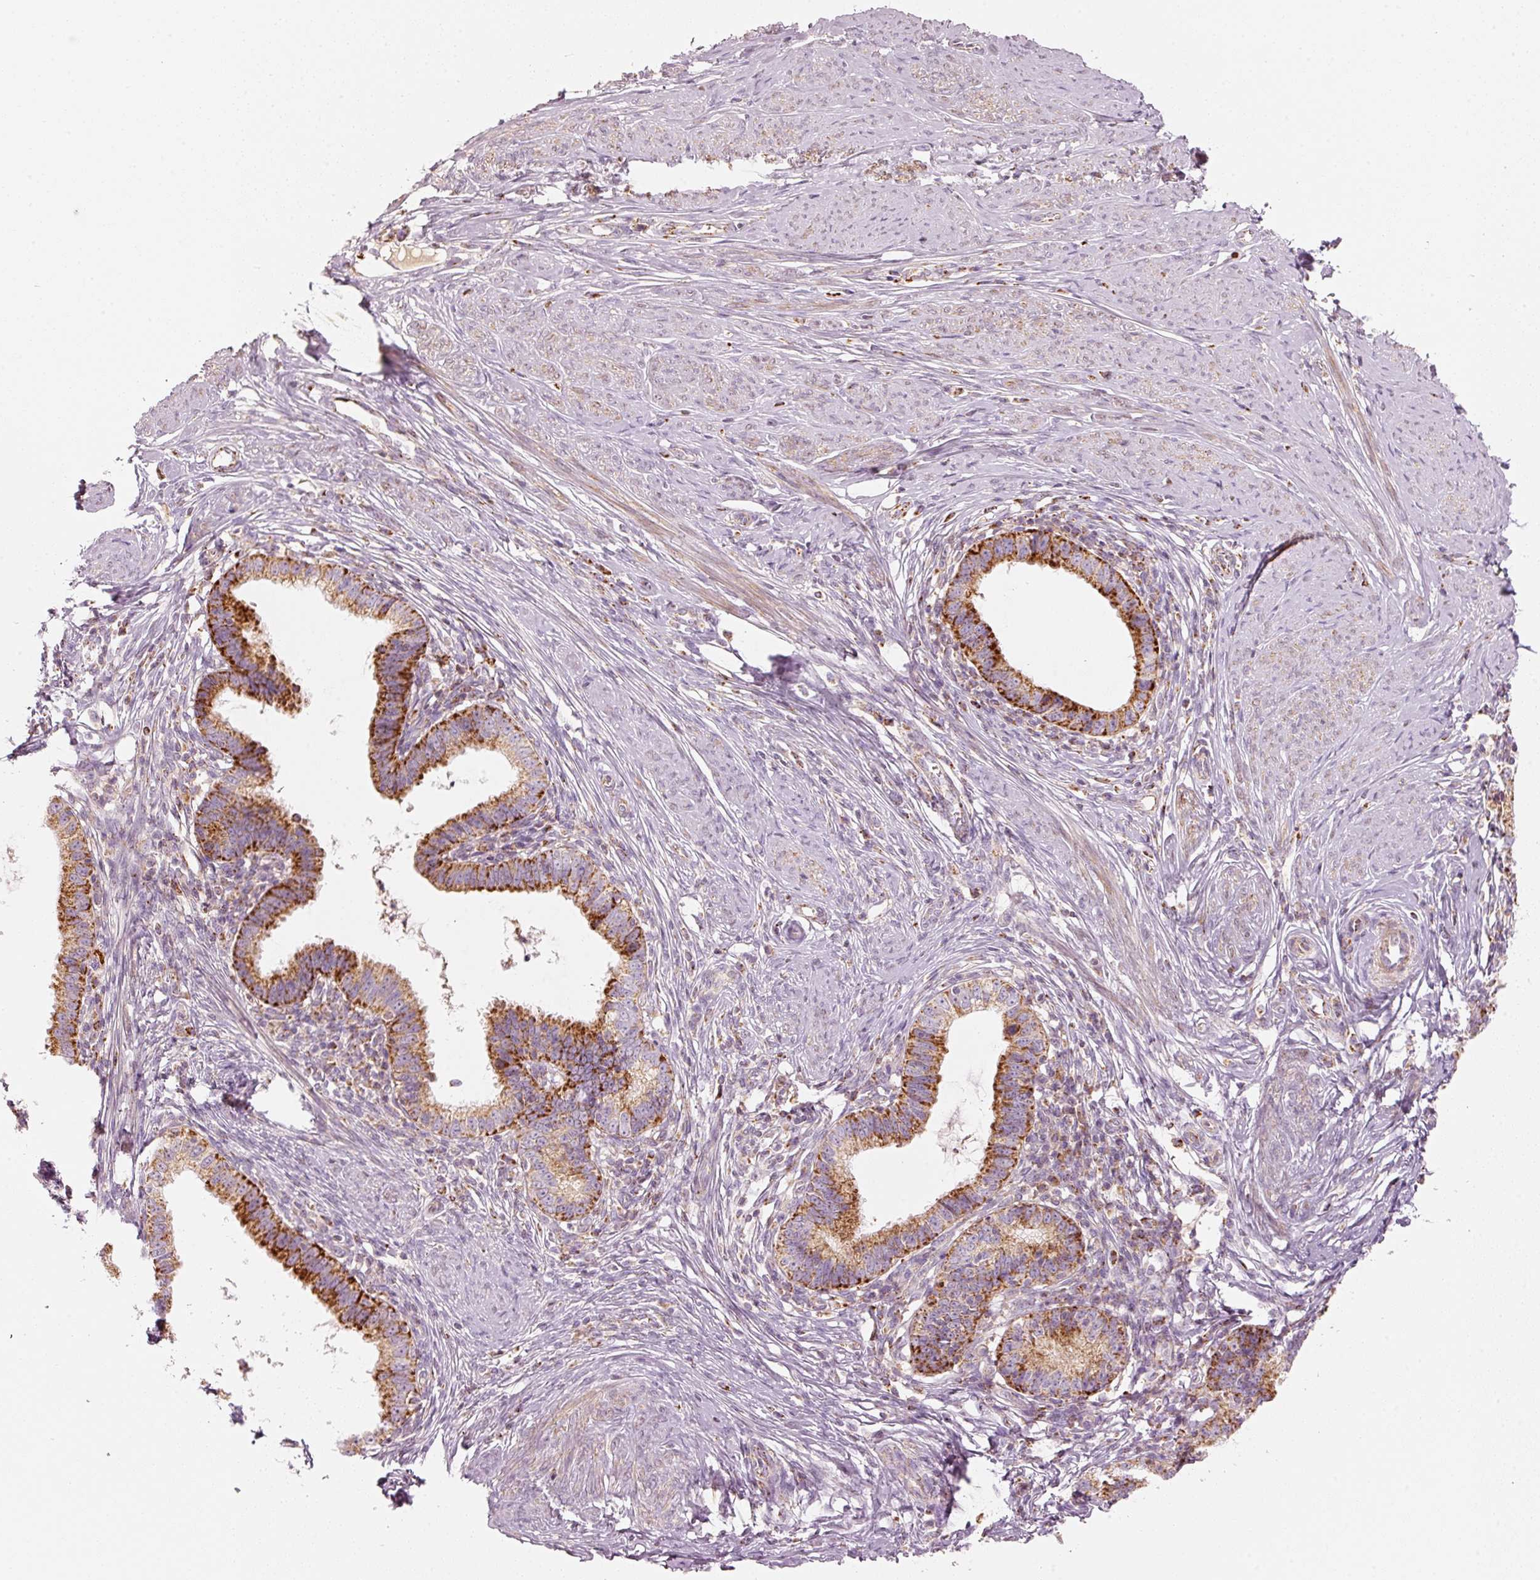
{"staining": {"intensity": "strong", "quantity": ">75%", "location": "cytoplasmic/membranous"}, "tissue": "cervical cancer", "cell_type": "Tumor cells", "image_type": "cancer", "snomed": [{"axis": "morphology", "description": "Adenocarcinoma, NOS"}, {"axis": "topography", "description": "Cervix"}], "caption": "Human adenocarcinoma (cervical) stained with a protein marker demonstrates strong staining in tumor cells.", "gene": "C17orf98", "patient": {"sex": "female", "age": 36}}